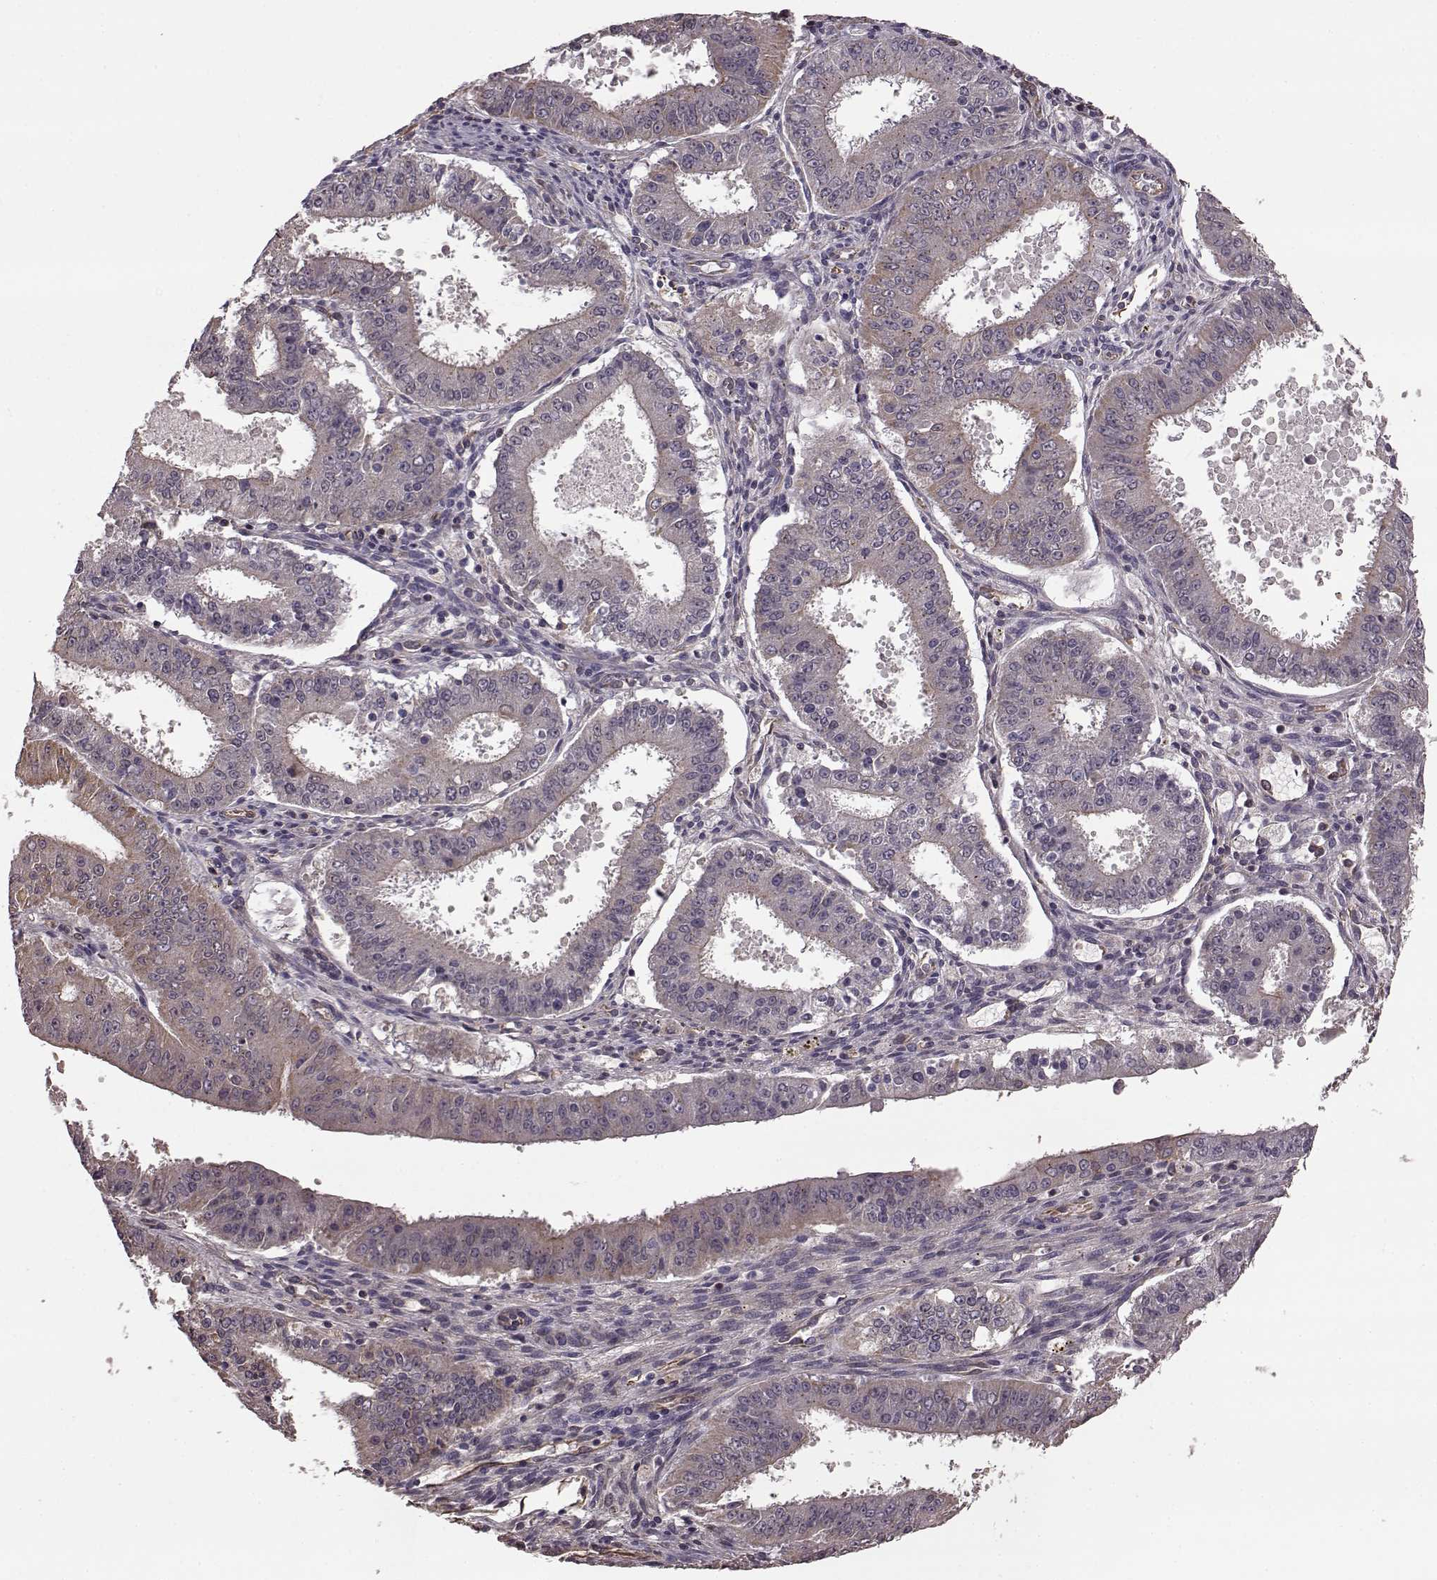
{"staining": {"intensity": "weak", "quantity": "25%-75%", "location": "cytoplasmic/membranous"}, "tissue": "ovarian cancer", "cell_type": "Tumor cells", "image_type": "cancer", "snomed": [{"axis": "morphology", "description": "Carcinoma, endometroid"}, {"axis": "topography", "description": "Ovary"}], "caption": "Ovarian cancer (endometroid carcinoma) stained with a protein marker demonstrates weak staining in tumor cells.", "gene": "NTF3", "patient": {"sex": "female", "age": 42}}